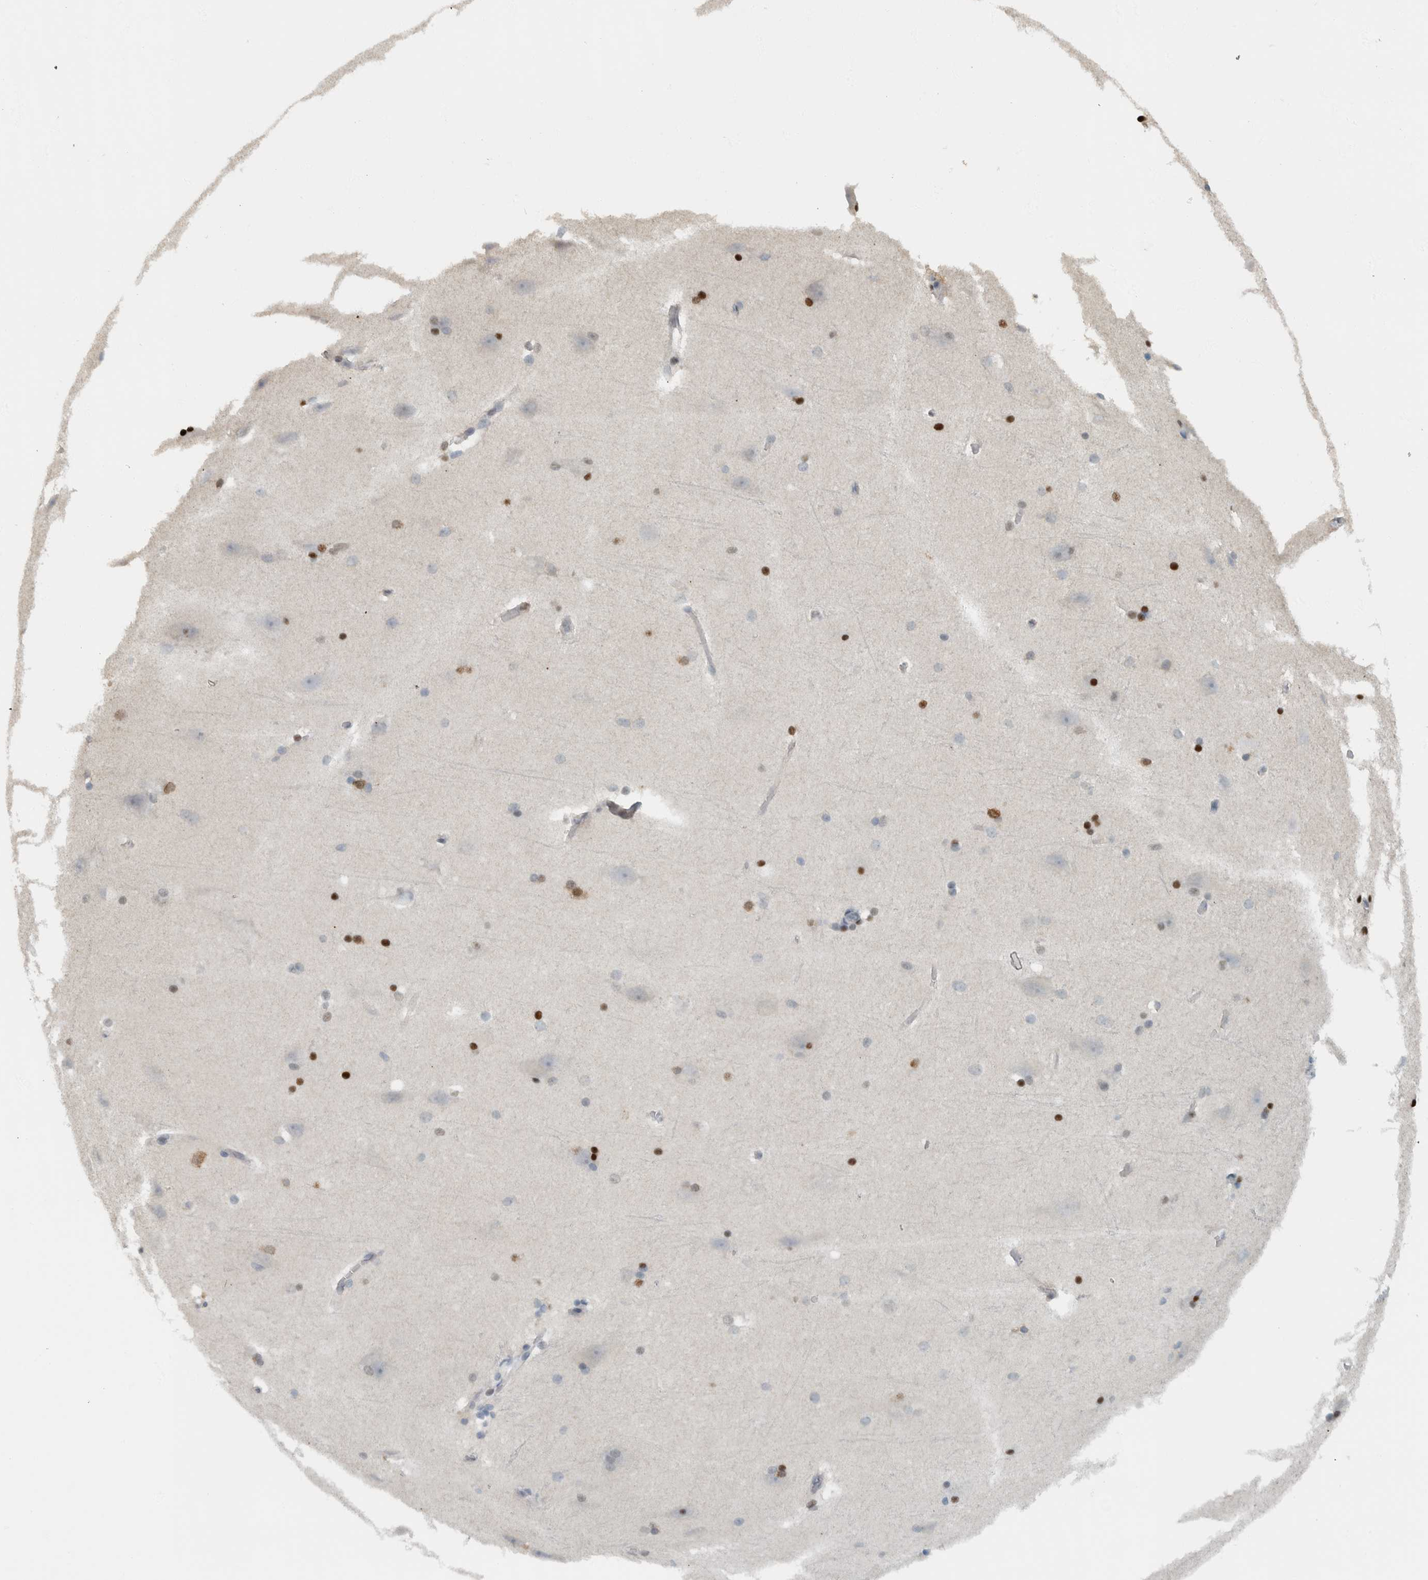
{"staining": {"intensity": "negative", "quantity": "none", "location": "none"}, "tissue": "cerebral cortex", "cell_type": "Endothelial cells", "image_type": "normal", "snomed": [{"axis": "morphology", "description": "Normal tissue, NOS"}, {"axis": "topography", "description": "Cerebral cortex"}, {"axis": "topography", "description": "Hippocampus"}], "caption": "High power microscopy micrograph of an IHC micrograph of benign cerebral cortex, revealing no significant staining in endothelial cells.", "gene": "ADPRM", "patient": {"sex": "female", "age": 19}}